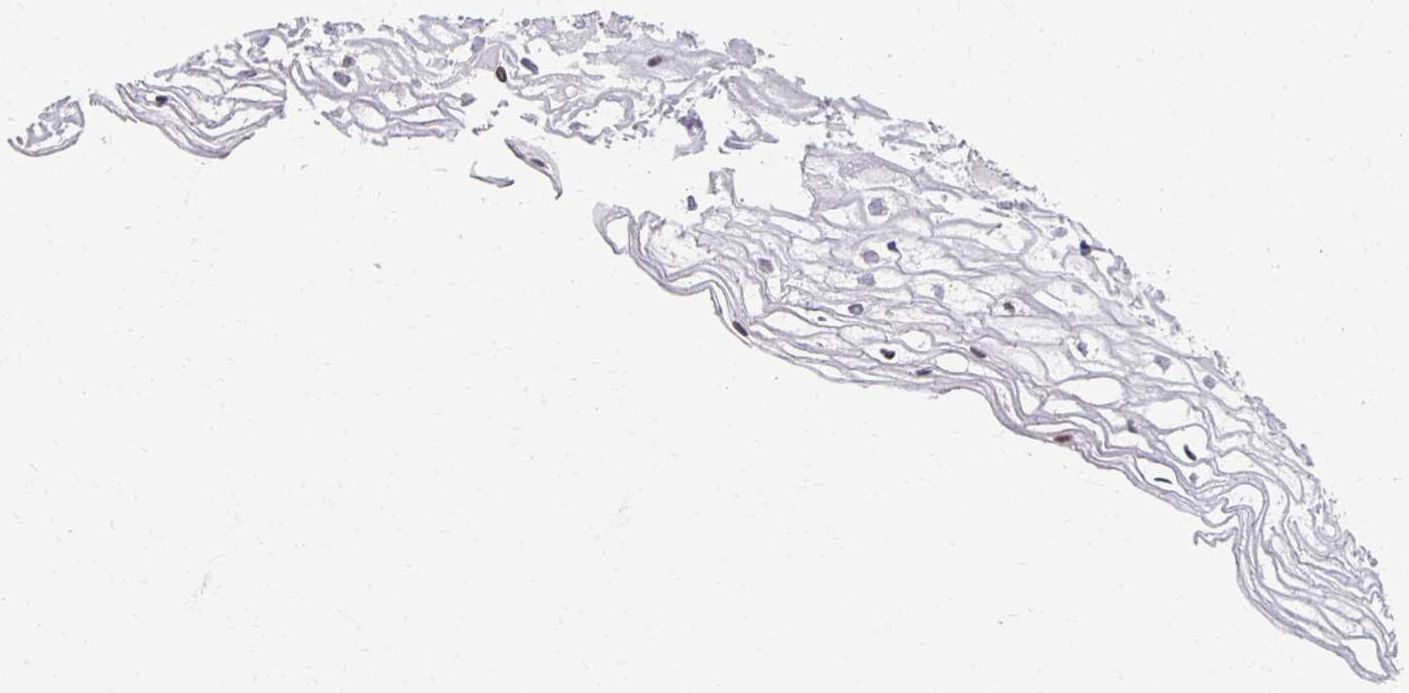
{"staining": {"intensity": "weak", "quantity": "25%-75%", "location": "cytoplasmic/membranous,nuclear"}, "tissue": "cervix", "cell_type": "Glandular cells", "image_type": "normal", "snomed": [{"axis": "morphology", "description": "Normal tissue, NOS"}, {"axis": "topography", "description": "Cervix"}], "caption": "Immunohistochemistry (IHC) histopathology image of benign cervix: cervix stained using immunohistochemistry (IHC) displays low levels of weak protein expression localized specifically in the cytoplasmic/membranous,nuclear of glandular cells, appearing as a cytoplasmic/membranous,nuclear brown color.", "gene": "HCFC1R1", "patient": {"sex": "female", "age": 36}}